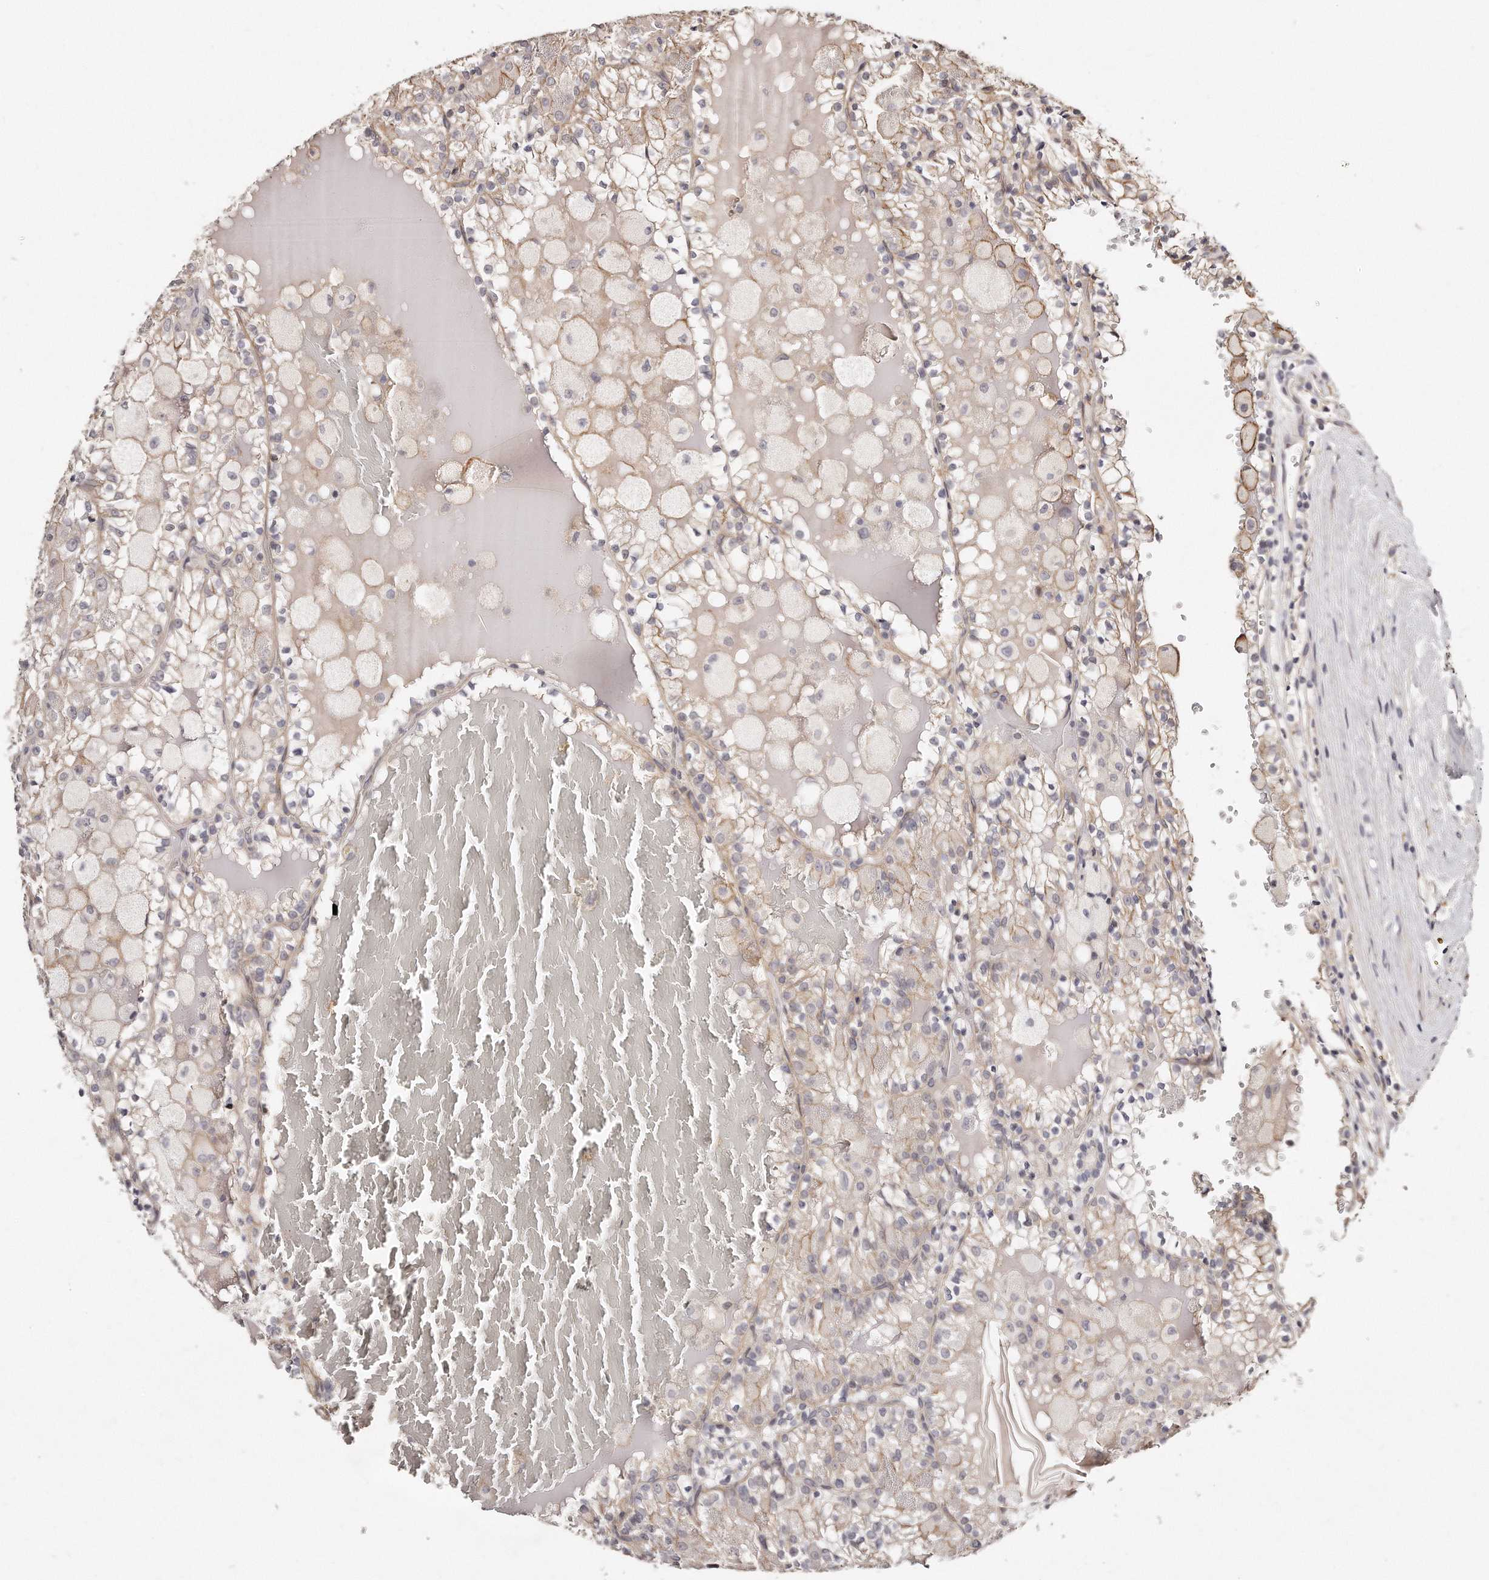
{"staining": {"intensity": "negative", "quantity": "none", "location": "none"}, "tissue": "renal cancer", "cell_type": "Tumor cells", "image_type": "cancer", "snomed": [{"axis": "morphology", "description": "Adenocarcinoma, NOS"}, {"axis": "topography", "description": "Kidney"}], "caption": "Histopathology image shows no significant protein expression in tumor cells of renal cancer (adenocarcinoma).", "gene": "CASZ1", "patient": {"sex": "female", "age": 56}}